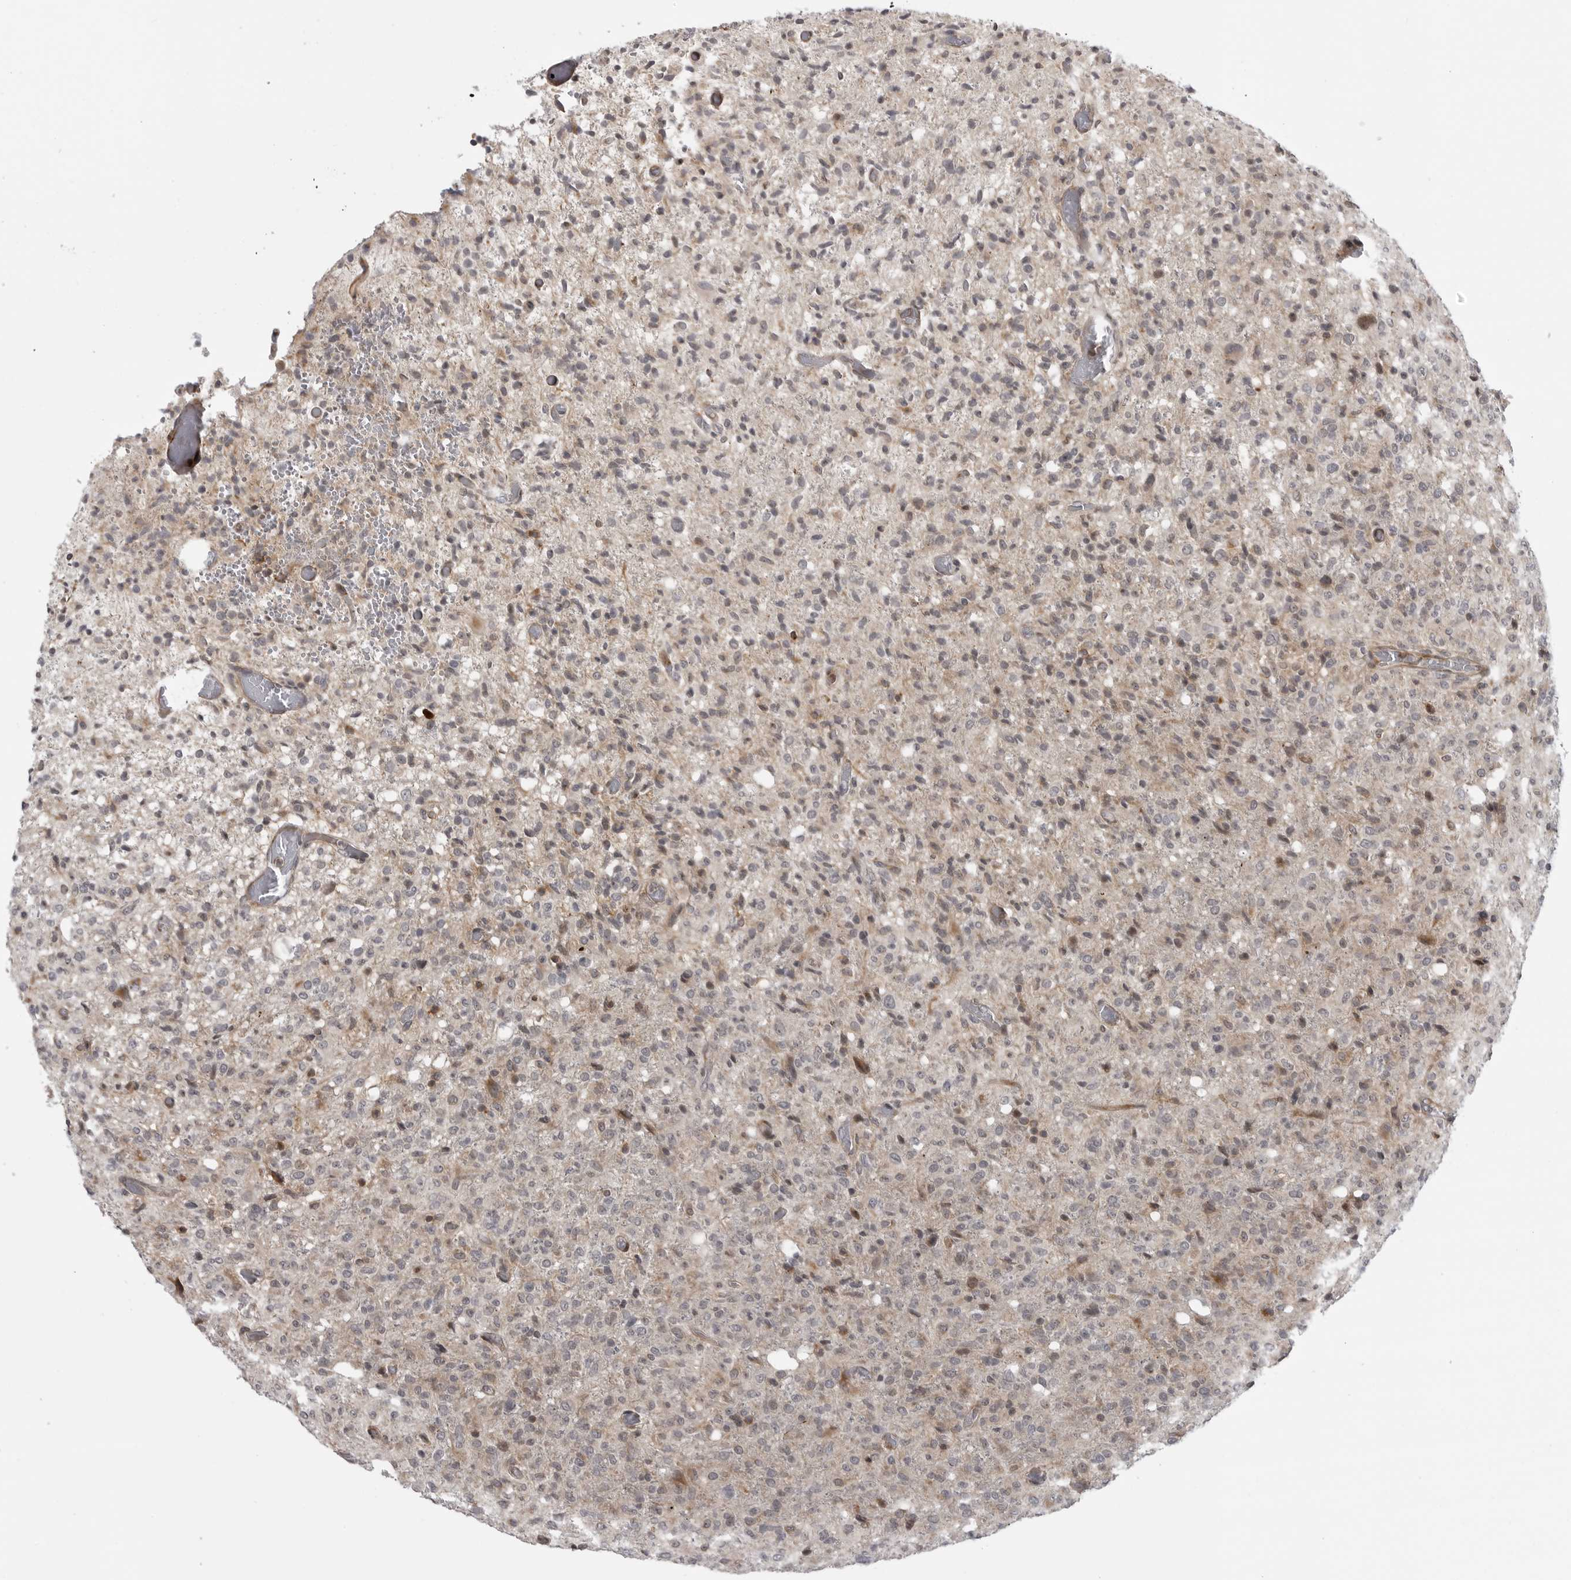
{"staining": {"intensity": "negative", "quantity": "none", "location": "none"}, "tissue": "glioma", "cell_type": "Tumor cells", "image_type": "cancer", "snomed": [{"axis": "morphology", "description": "Glioma, malignant, High grade"}, {"axis": "topography", "description": "Brain"}], "caption": "Immunohistochemical staining of malignant glioma (high-grade) exhibits no significant positivity in tumor cells. (Brightfield microscopy of DAB (3,3'-diaminobenzidine) immunohistochemistry (IHC) at high magnification).", "gene": "ABL1", "patient": {"sex": "female", "age": 57}}